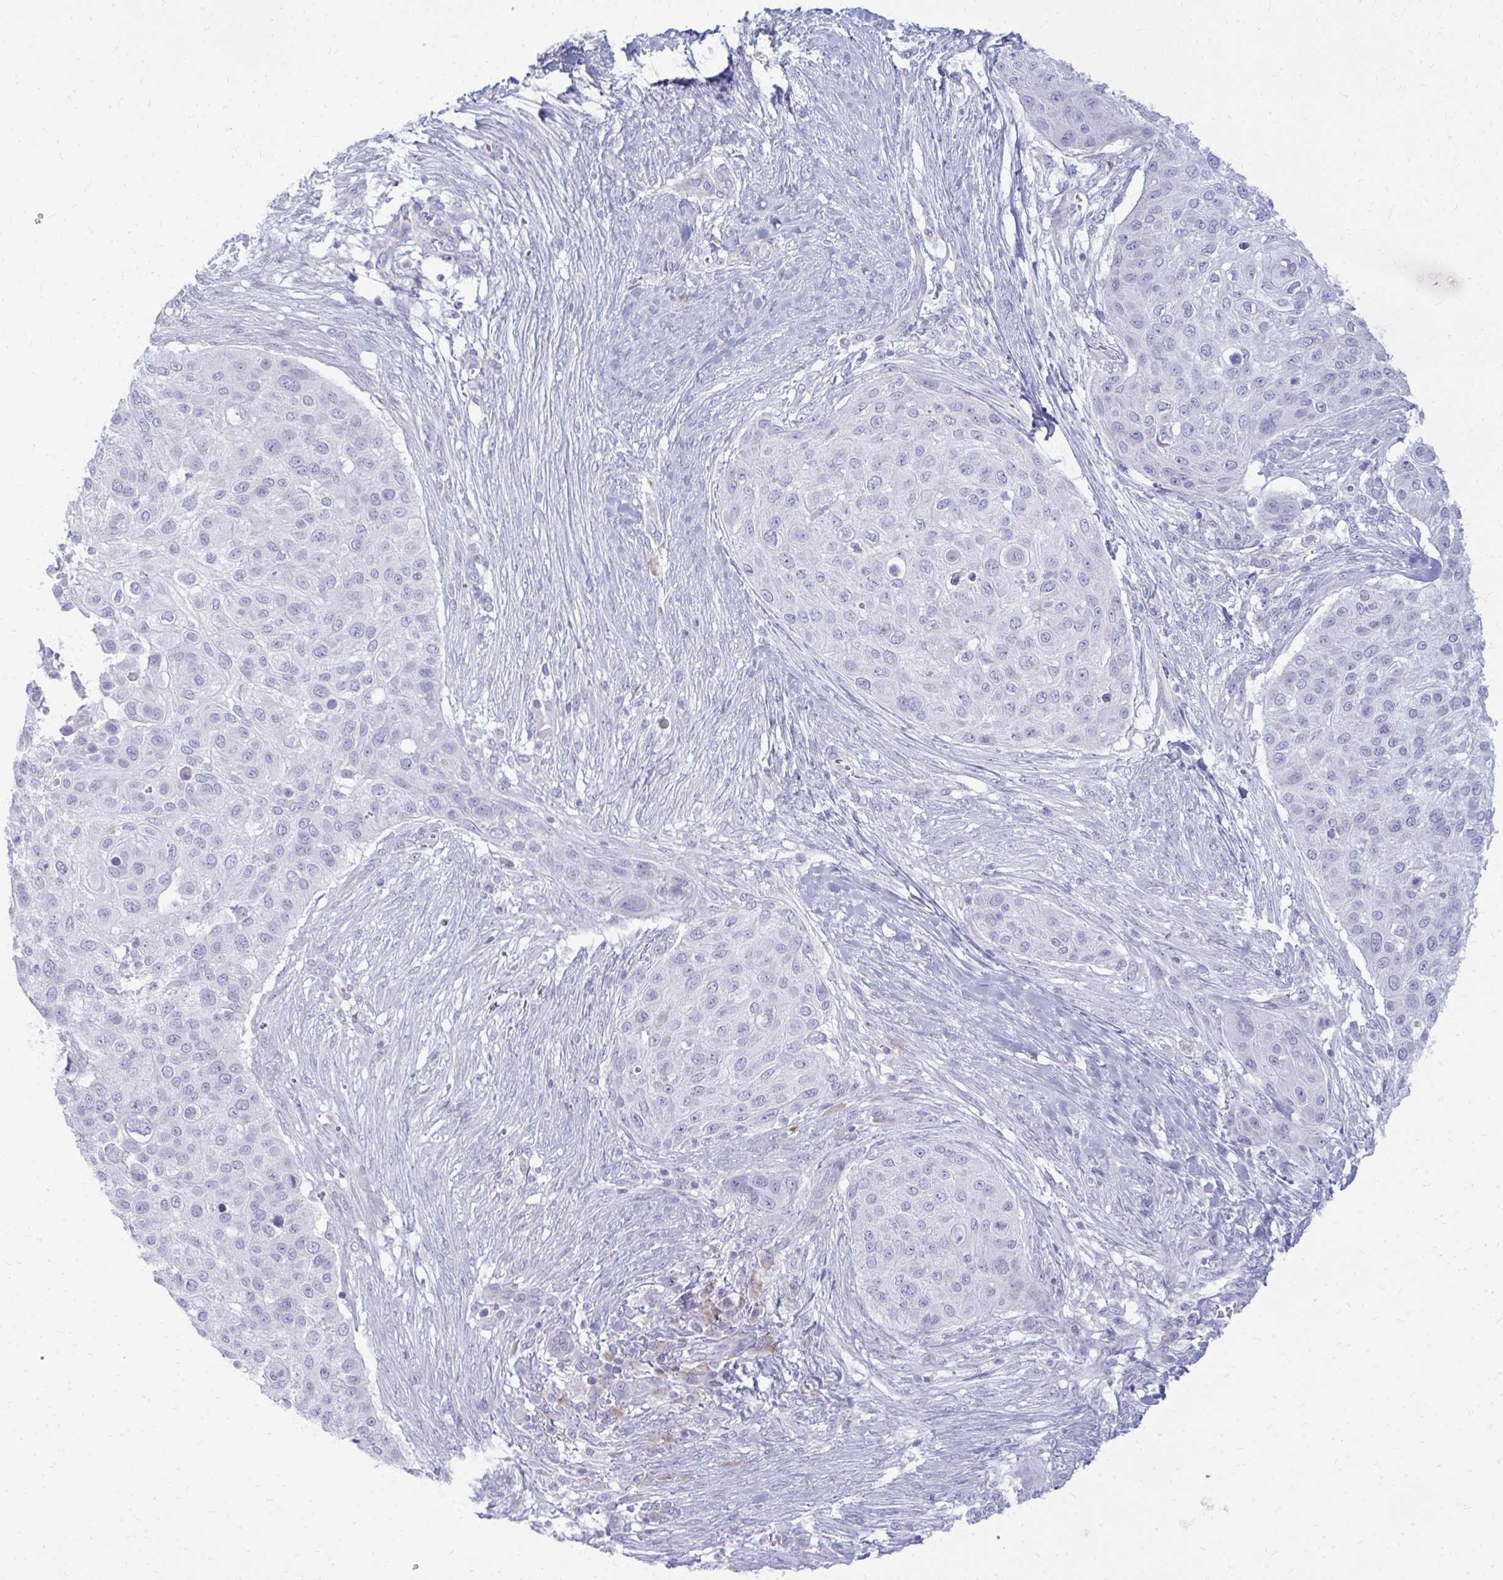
{"staining": {"intensity": "negative", "quantity": "none", "location": "none"}, "tissue": "skin cancer", "cell_type": "Tumor cells", "image_type": "cancer", "snomed": [{"axis": "morphology", "description": "Squamous cell carcinoma, NOS"}, {"axis": "topography", "description": "Skin"}], "caption": "Immunohistochemistry of human squamous cell carcinoma (skin) demonstrates no staining in tumor cells.", "gene": "TSPEAR", "patient": {"sex": "female", "age": 87}}